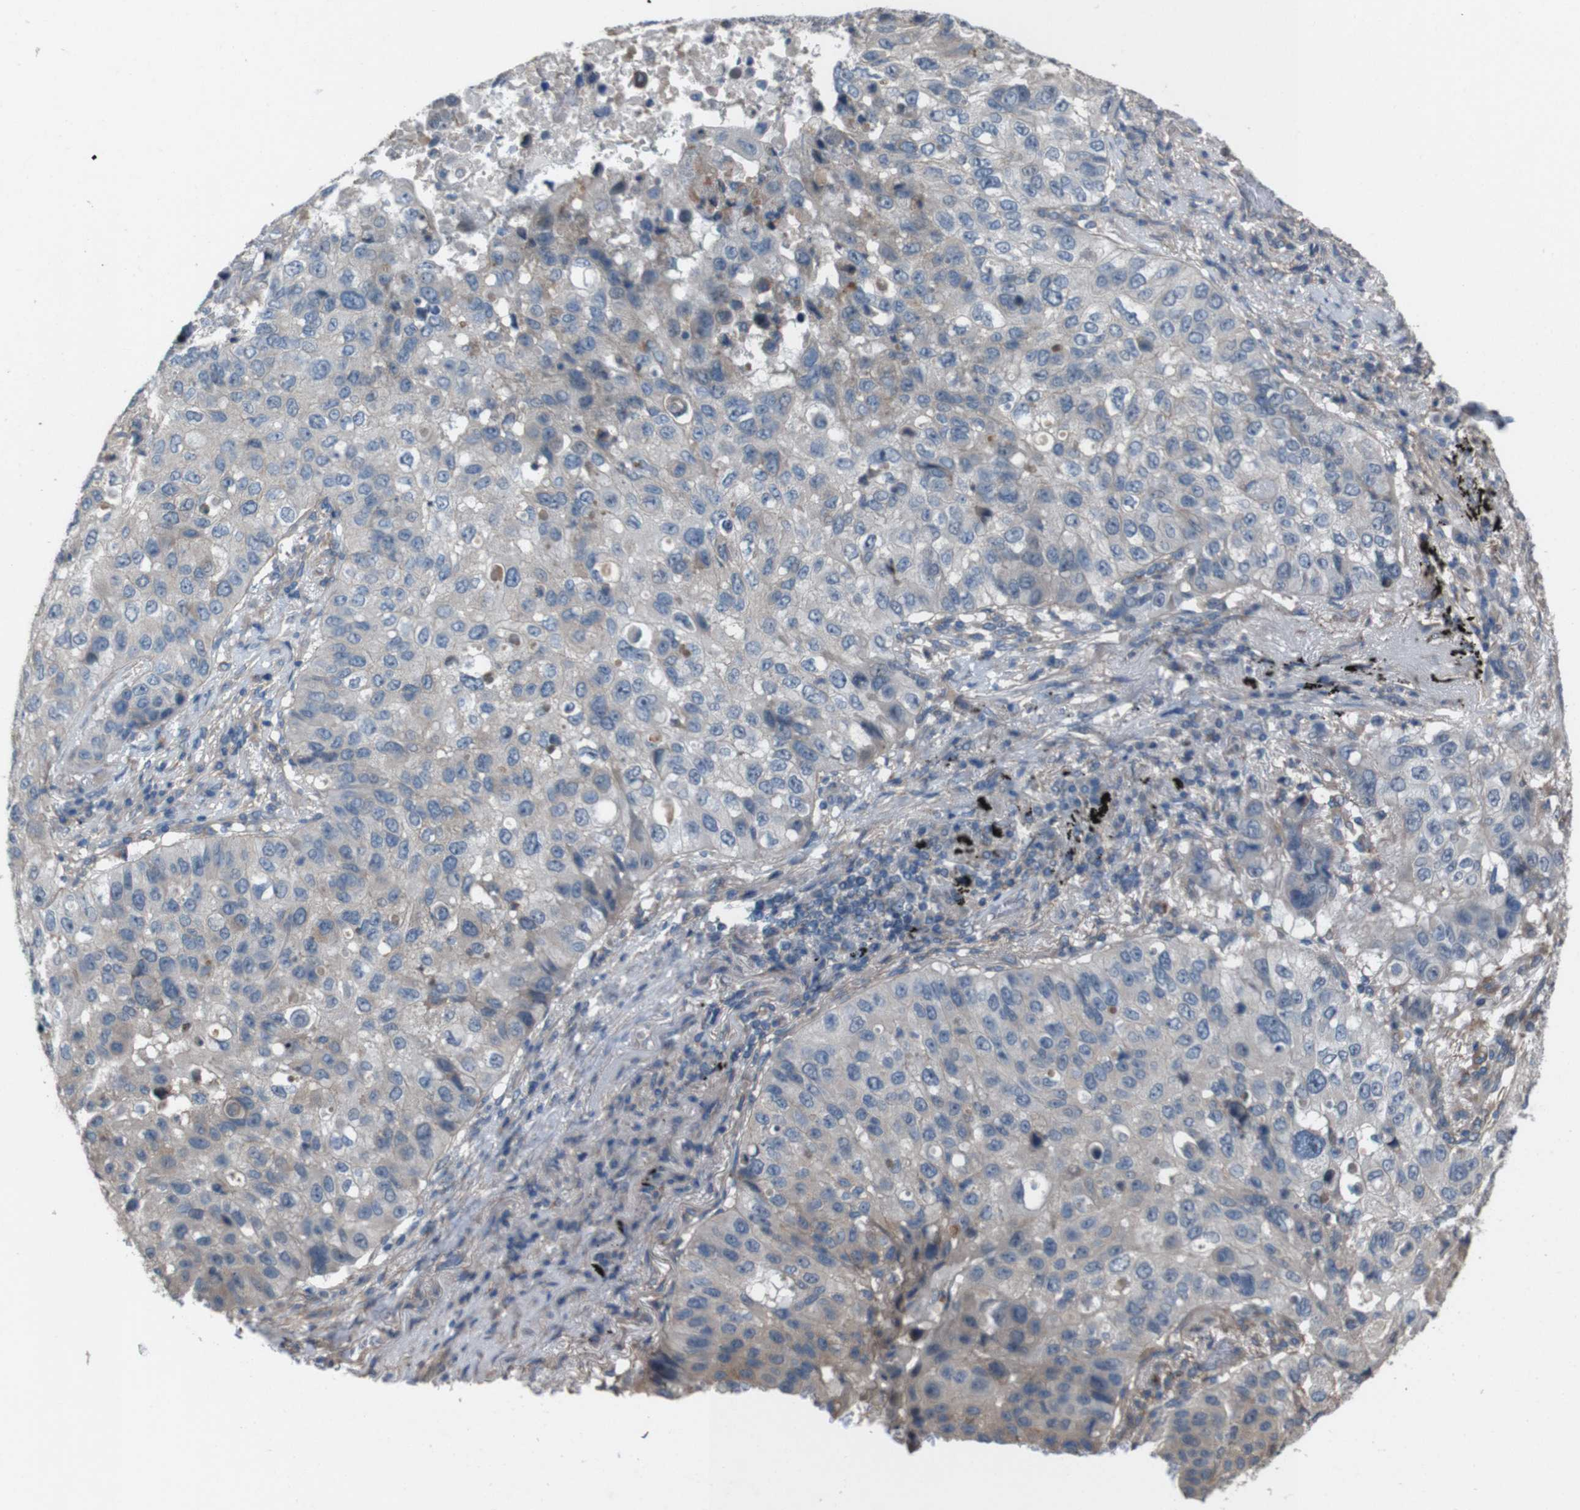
{"staining": {"intensity": "negative", "quantity": "none", "location": "none"}, "tissue": "lung cancer", "cell_type": "Tumor cells", "image_type": "cancer", "snomed": [{"axis": "morphology", "description": "Squamous cell carcinoma, NOS"}, {"axis": "topography", "description": "Lung"}], "caption": "A high-resolution photomicrograph shows immunohistochemistry staining of lung squamous cell carcinoma, which shows no significant positivity in tumor cells.", "gene": "NAALADL2", "patient": {"sex": "male", "age": 57}}